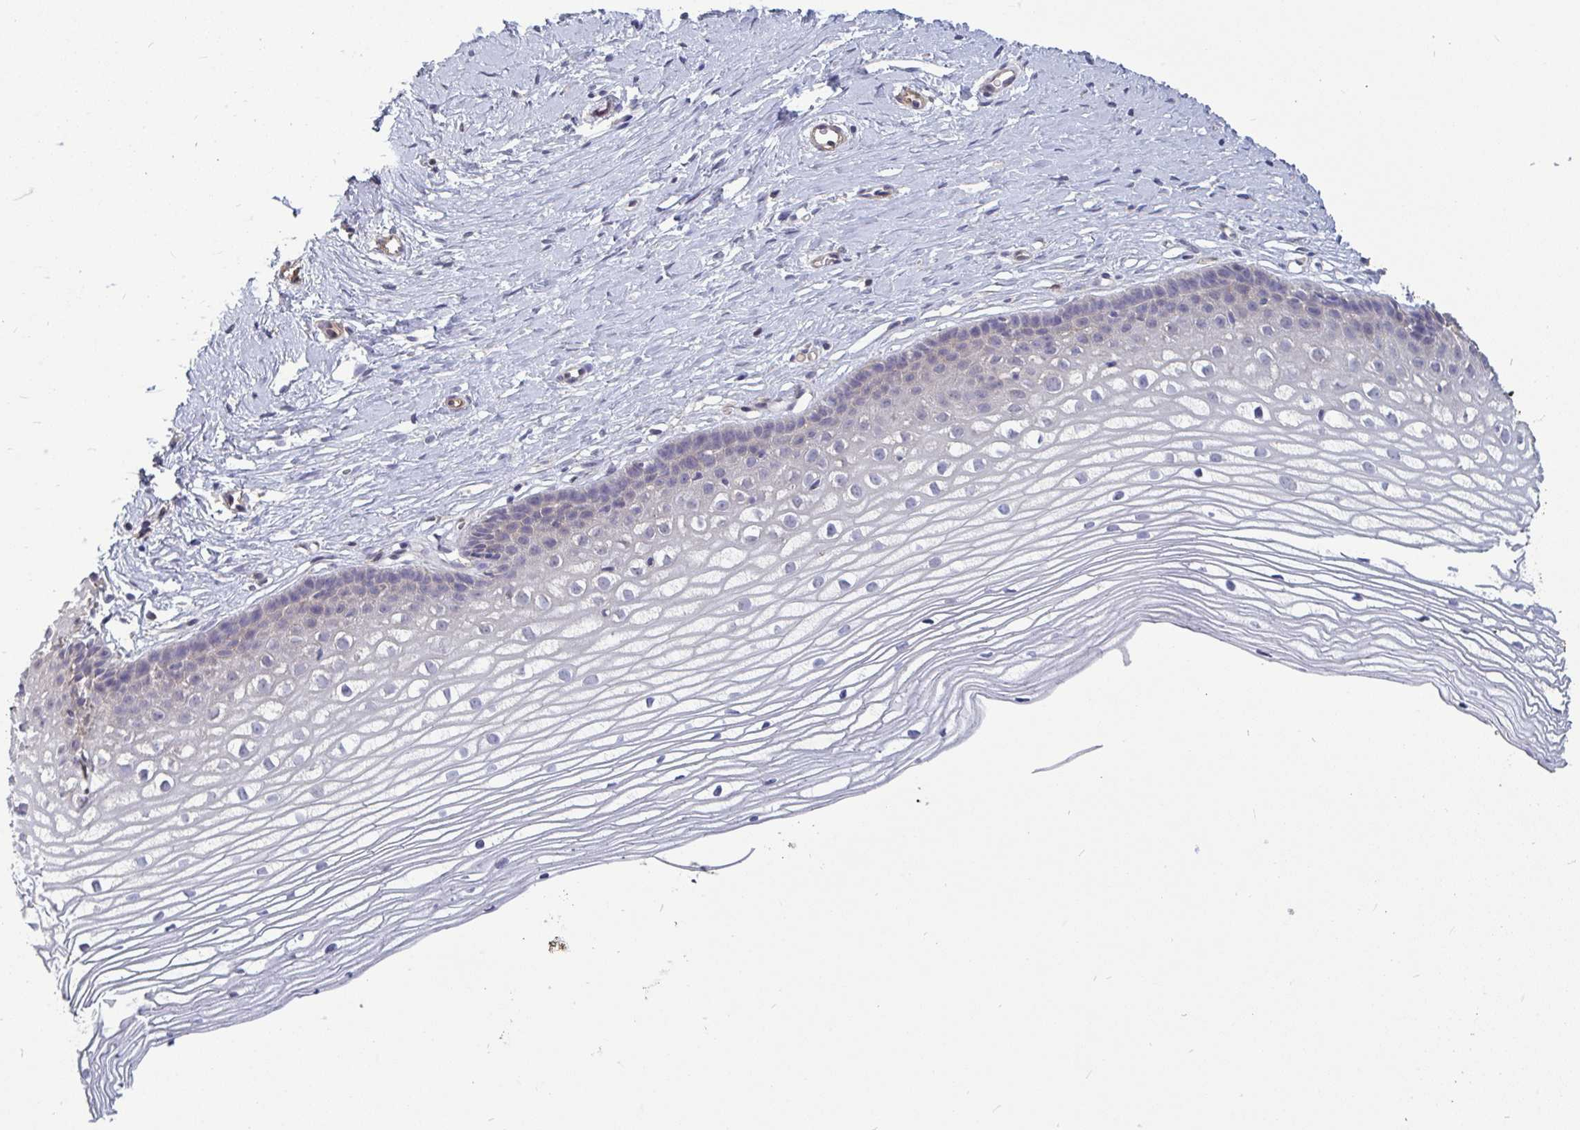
{"staining": {"intensity": "negative", "quantity": "none", "location": "none"}, "tissue": "cervix", "cell_type": "Squamous epithelial cells", "image_type": "normal", "snomed": [{"axis": "morphology", "description": "Normal tissue, NOS"}, {"axis": "topography", "description": "Cervix"}], "caption": "IHC histopathology image of unremarkable human cervix stained for a protein (brown), which exhibits no expression in squamous epithelial cells.", "gene": "ISCU", "patient": {"sex": "female", "age": 40}}